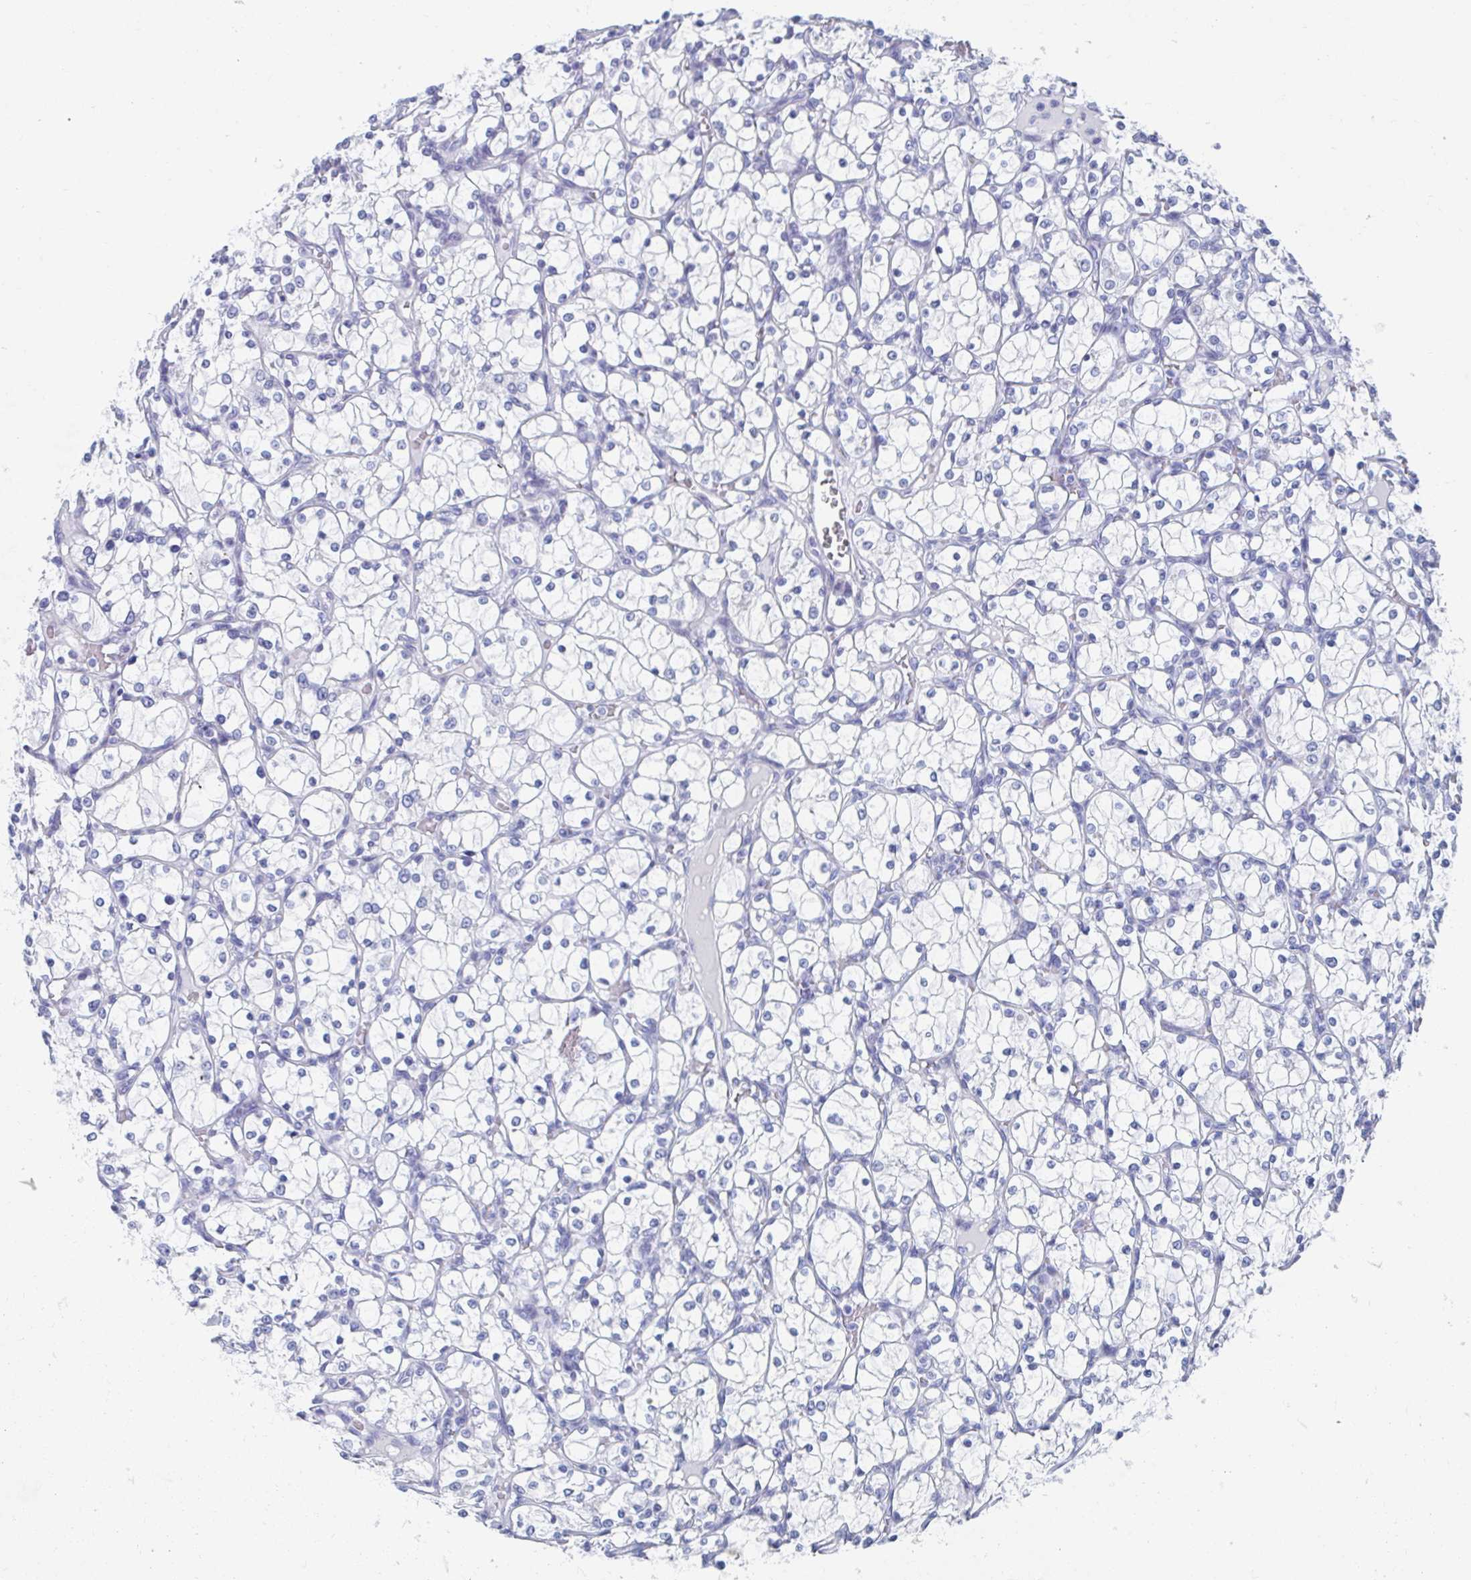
{"staining": {"intensity": "negative", "quantity": "none", "location": "none"}, "tissue": "renal cancer", "cell_type": "Tumor cells", "image_type": "cancer", "snomed": [{"axis": "morphology", "description": "Adenocarcinoma, NOS"}, {"axis": "topography", "description": "Kidney"}], "caption": "This is an IHC image of renal cancer. There is no expression in tumor cells.", "gene": "SHCBP1L", "patient": {"sex": "female", "age": 69}}